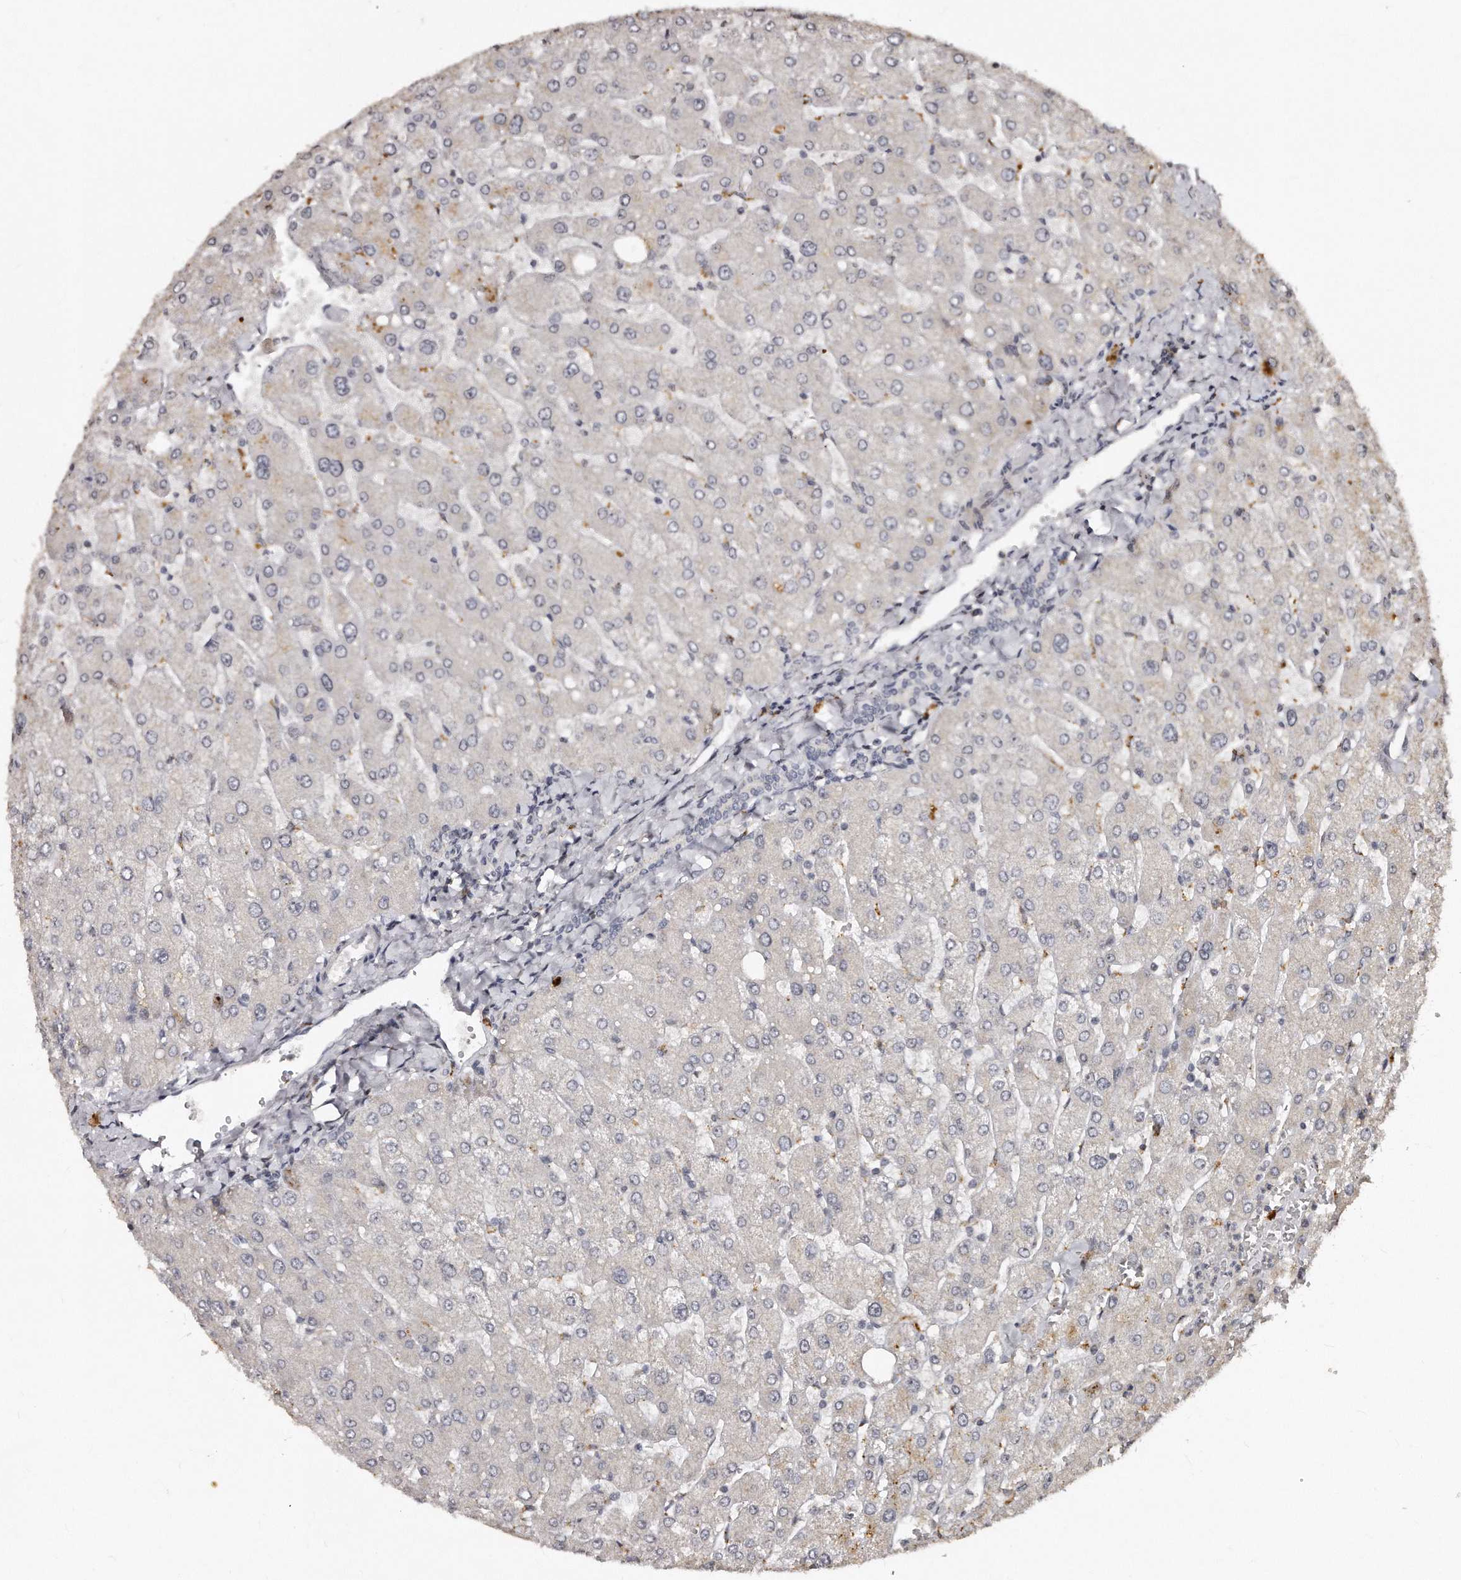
{"staining": {"intensity": "negative", "quantity": "none", "location": "none"}, "tissue": "liver", "cell_type": "Cholangiocytes", "image_type": "normal", "snomed": [{"axis": "morphology", "description": "Normal tissue, NOS"}, {"axis": "topography", "description": "Liver"}], "caption": "The image exhibits no significant staining in cholangiocytes of liver.", "gene": "TSHR", "patient": {"sex": "male", "age": 55}}